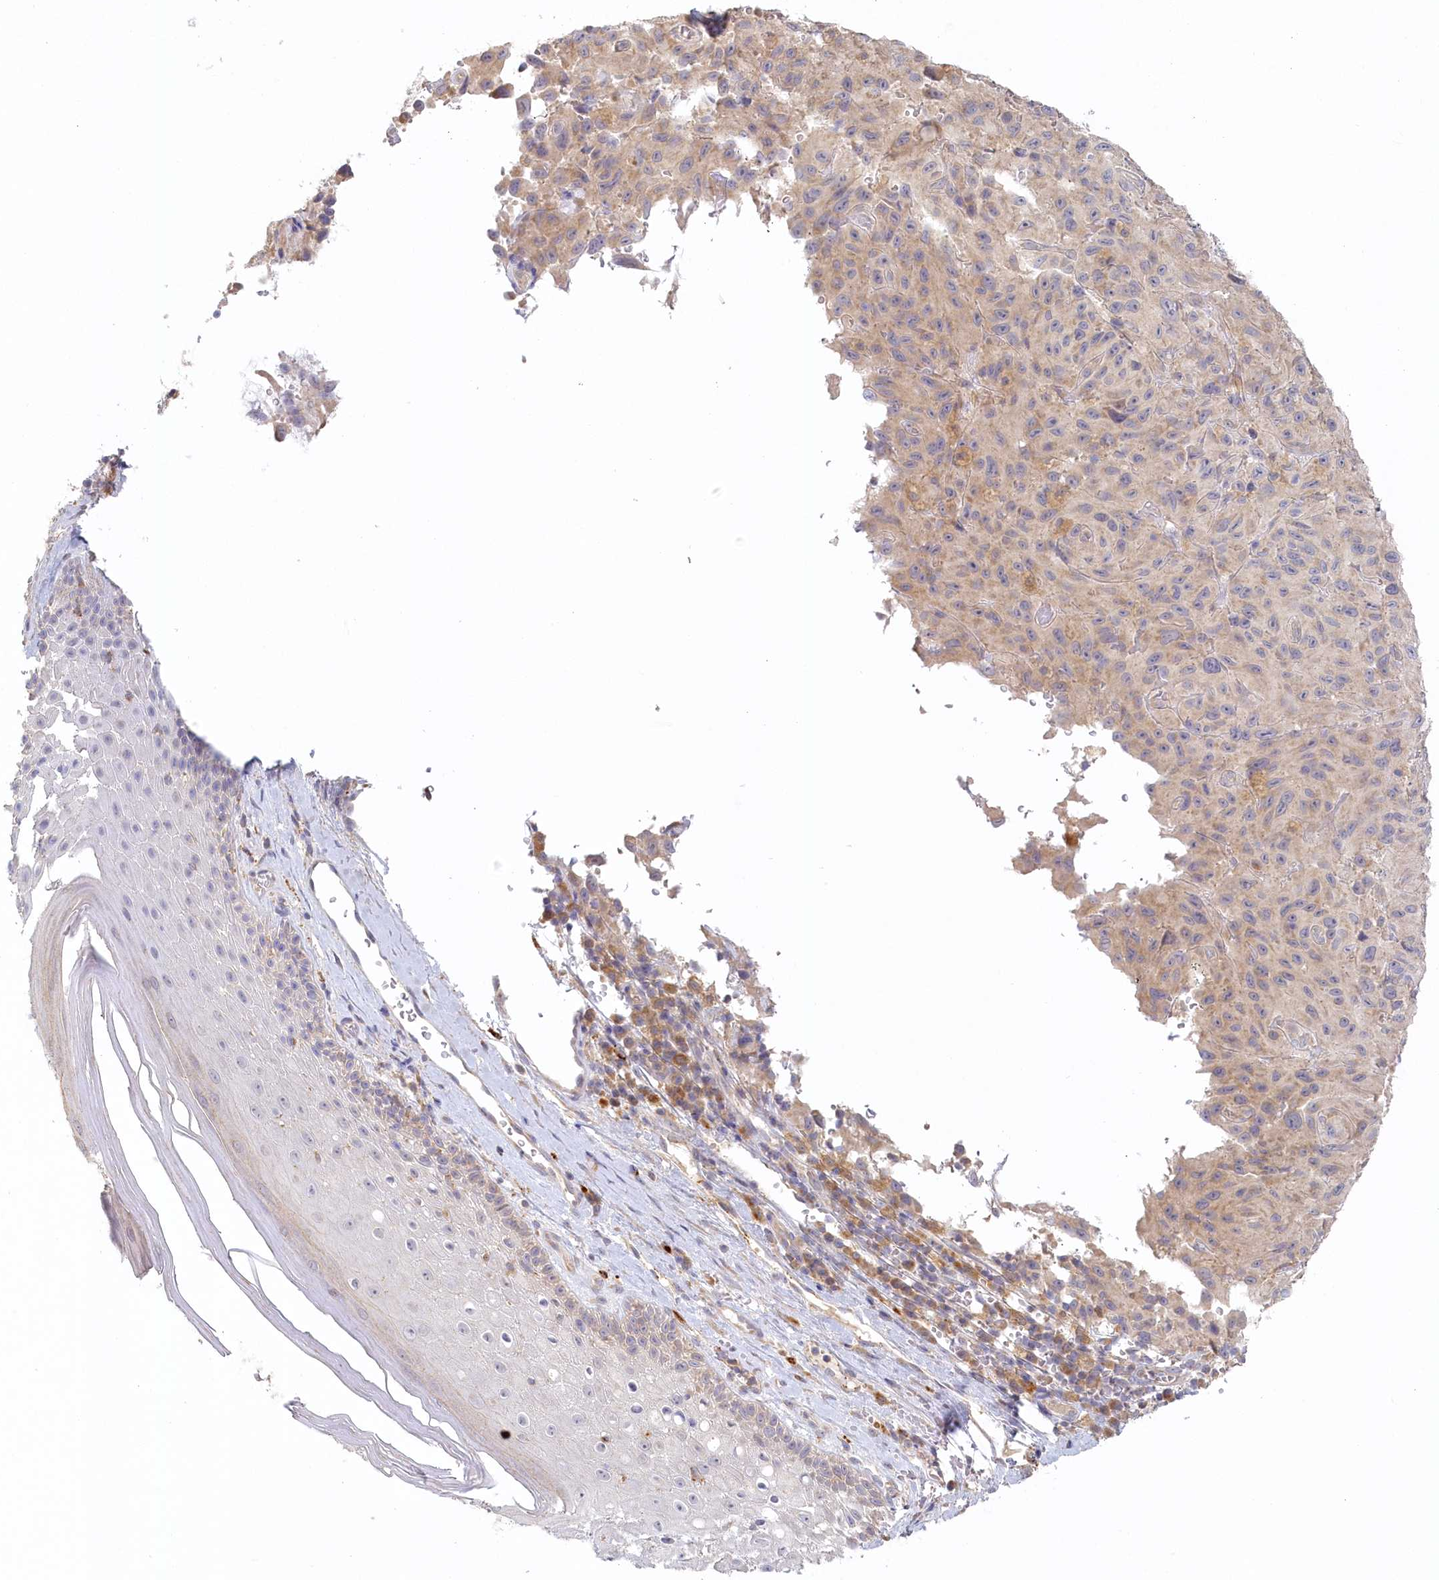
{"staining": {"intensity": "negative", "quantity": "none", "location": "none"}, "tissue": "melanoma", "cell_type": "Tumor cells", "image_type": "cancer", "snomed": [{"axis": "morphology", "description": "Malignant melanoma, NOS"}, {"axis": "topography", "description": "Skin"}], "caption": "Image shows no significant protein positivity in tumor cells of melanoma.", "gene": "VSIG1", "patient": {"sex": "male", "age": 66}}